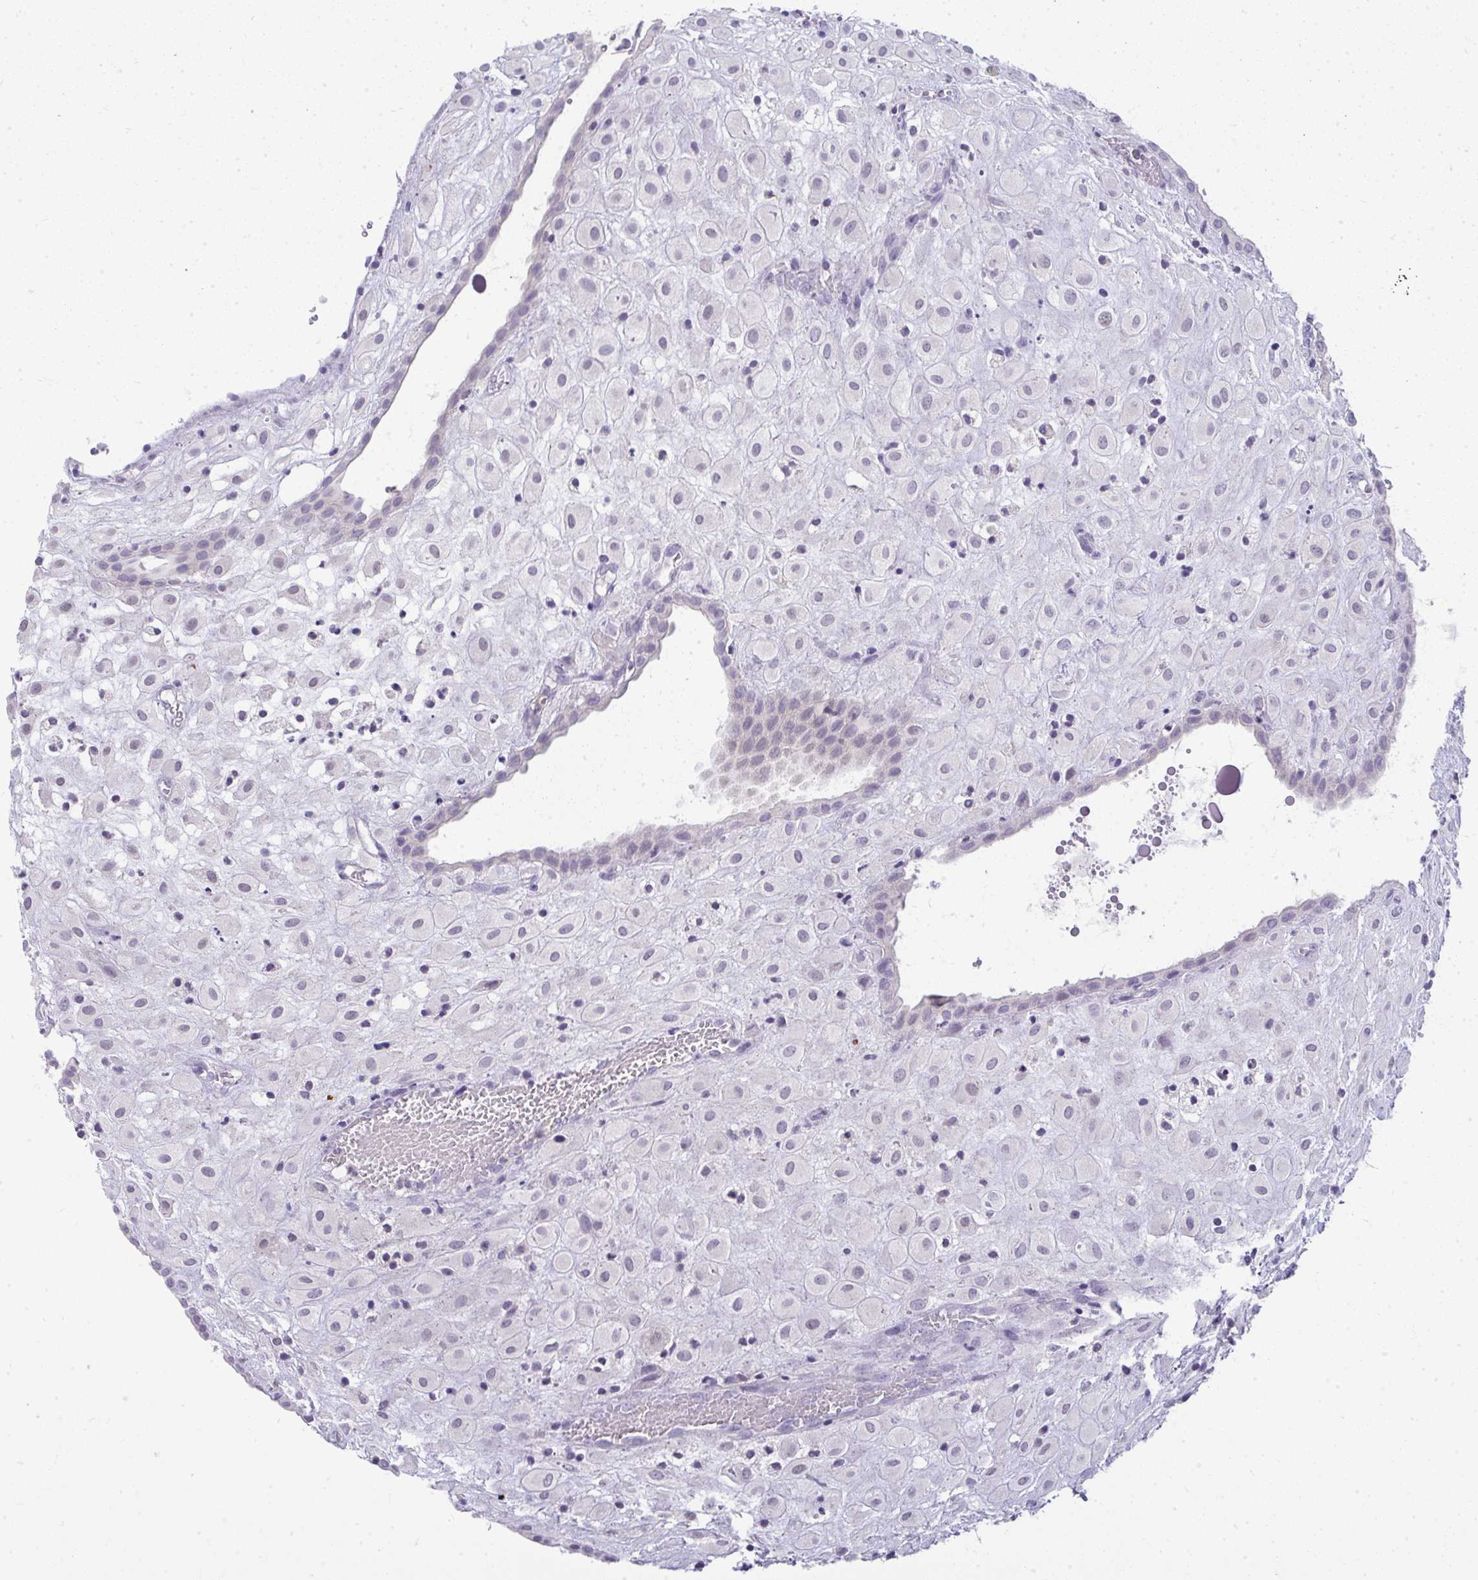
{"staining": {"intensity": "negative", "quantity": "none", "location": "none"}, "tissue": "placenta", "cell_type": "Decidual cells", "image_type": "normal", "snomed": [{"axis": "morphology", "description": "Normal tissue, NOS"}, {"axis": "topography", "description": "Placenta"}], "caption": "Image shows no significant protein staining in decidual cells of normal placenta.", "gene": "VPS4B", "patient": {"sex": "female", "age": 24}}